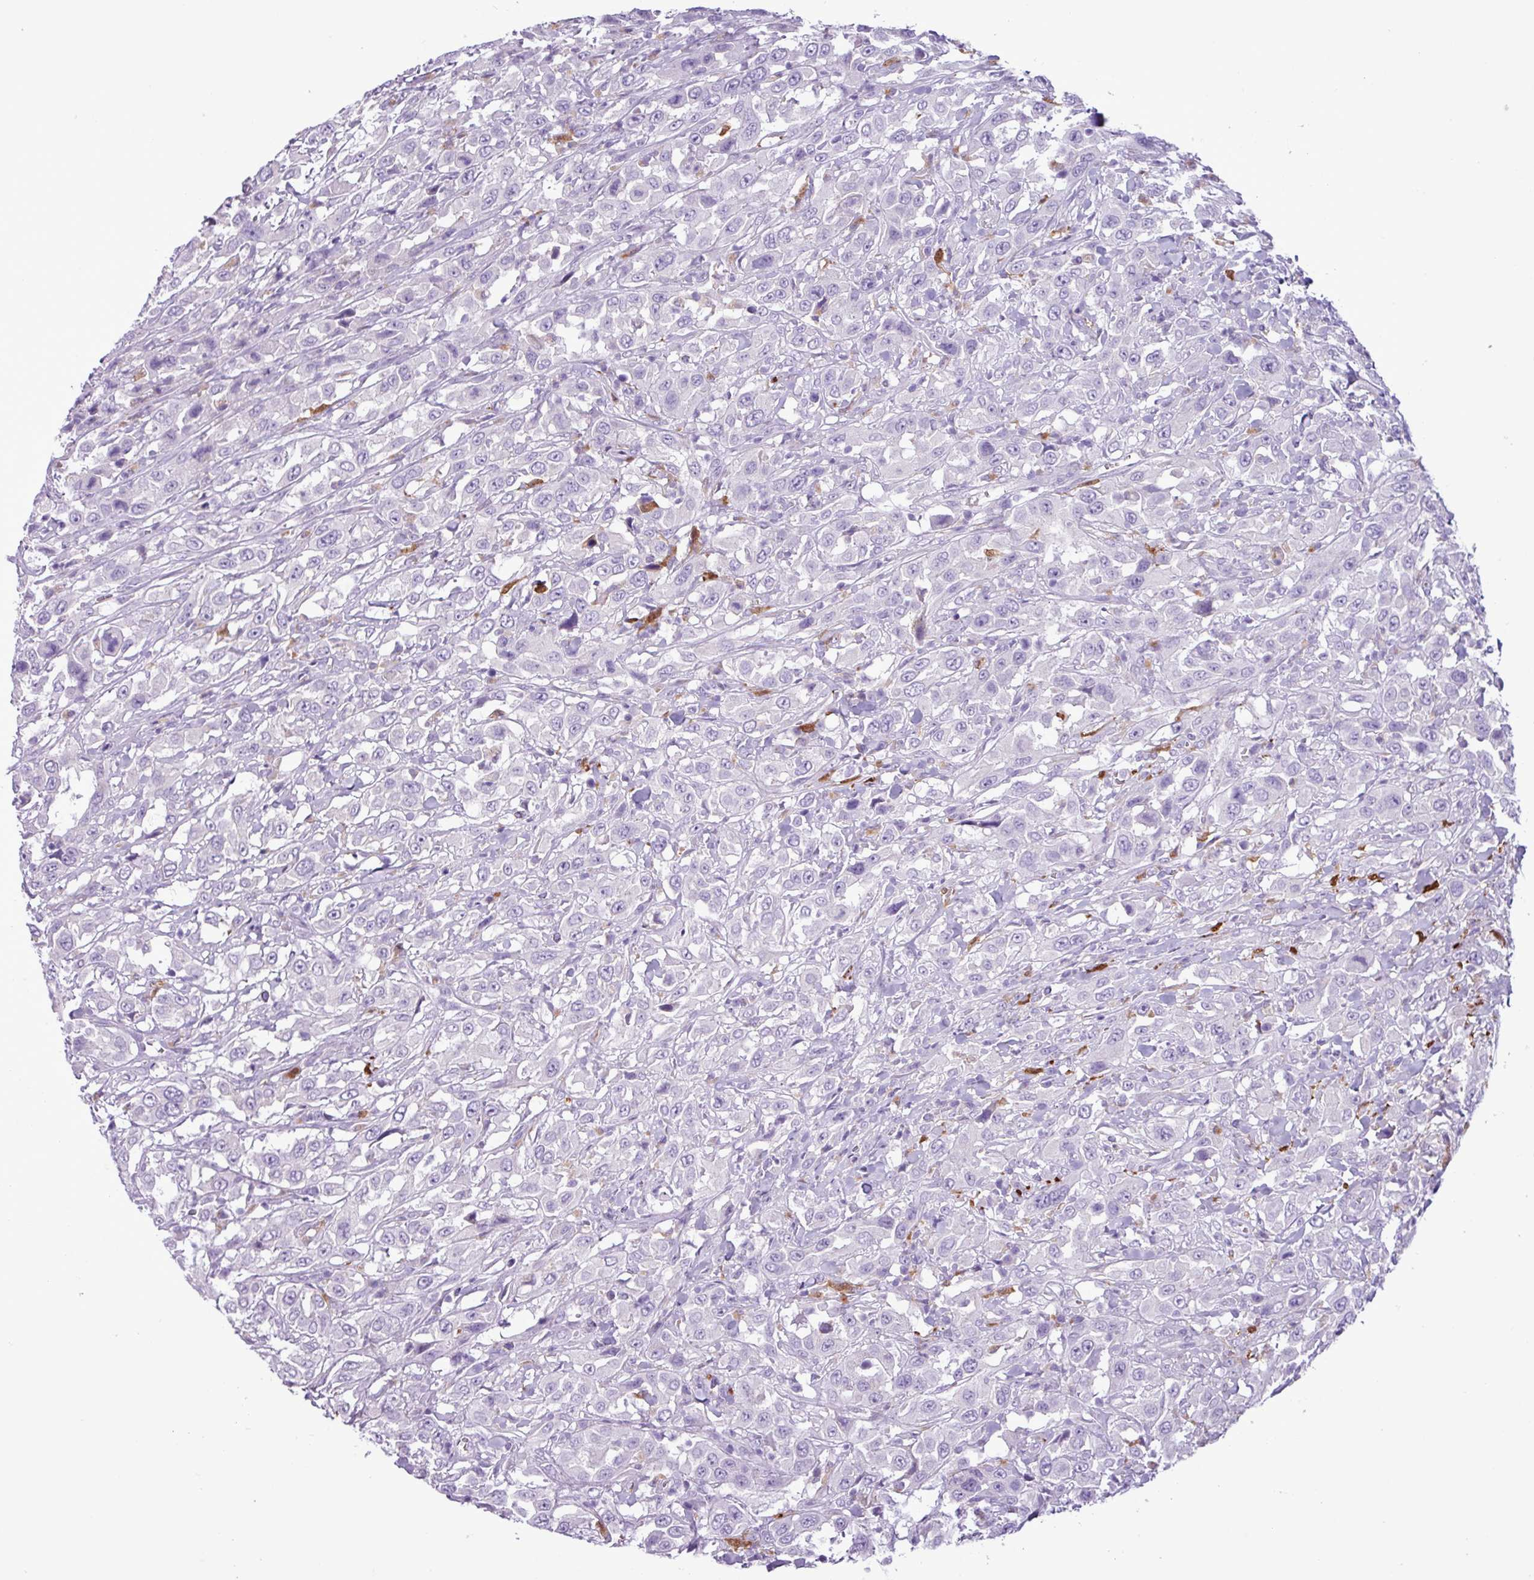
{"staining": {"intensity": "negative", "quantity": "none", "location": "none"}, "tissue": "urothelial cancer", "cell_type": "Tumor cells", "image_type": "cancer", "snomed": [{"axis": "morphology", "description": "Urothelial carcinoma, High grade"}, {"axis": "topography", "description": "Urinary bladder"}], "caption": "Immunohistochemistry histopathology image of human urothelial cancer stained for a protein (brown), which shows no expression in tumor cells.", "gene": "TMEM200C", "patient": {"sex": "male", "age": 61}}